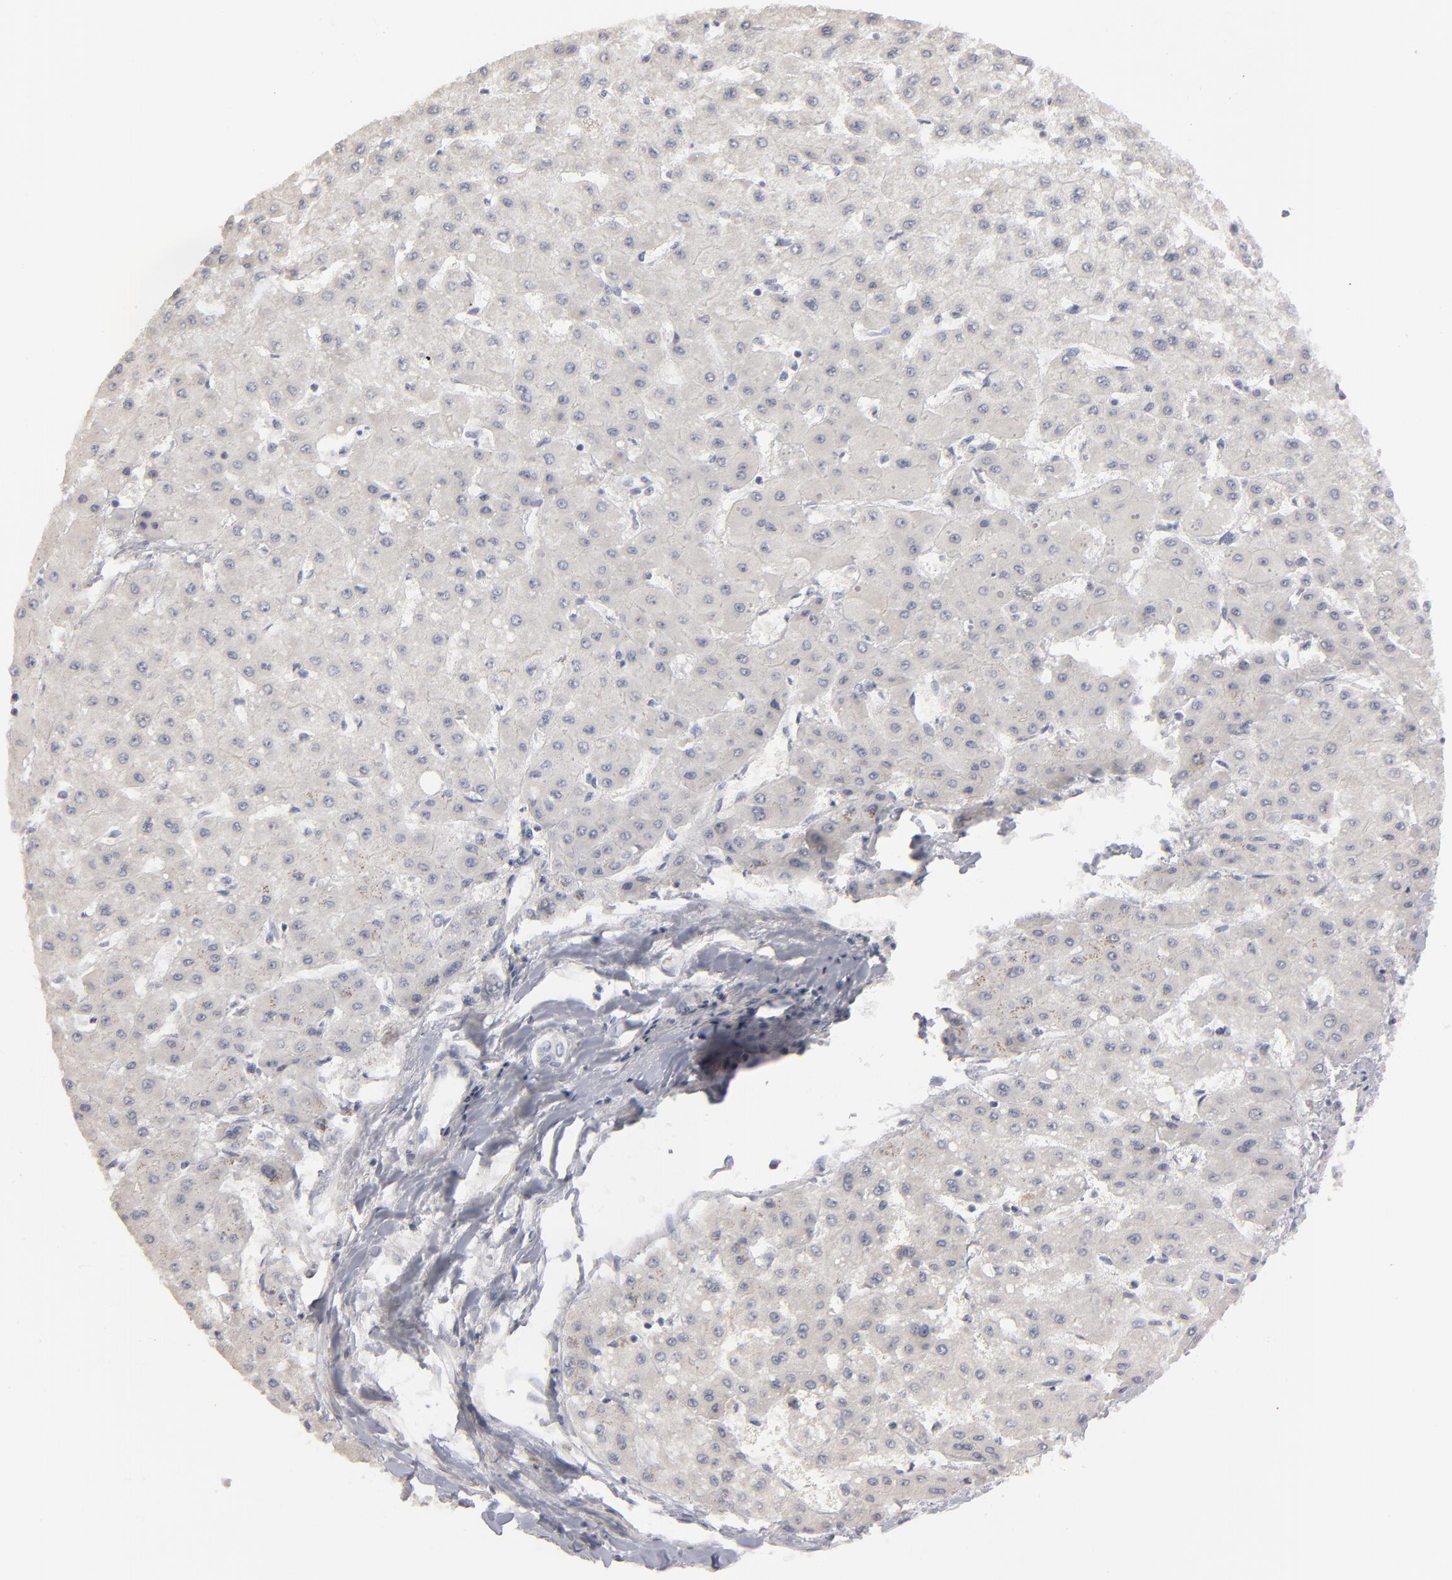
{"staining": {"intensity": "negative", "quantity": "none", "location": "none"}, "tissue": "liver cancer", "cell_type": "Tumor cells", "image_type": "cancer", "snomed": [{"axis": "morphology", "description": "Carcinoma, Hepatocellular, NOS"}, {"axis": "topography", "description": "Liver"}], "caption": "An IHC image of hepatocellular carcinoma (liver) is shown. There is no staining in tumor cells of hepatocellular carcinoma (liver).", "gene": "KIAA1210", "patient": {"sex": "female", "age": 52}}